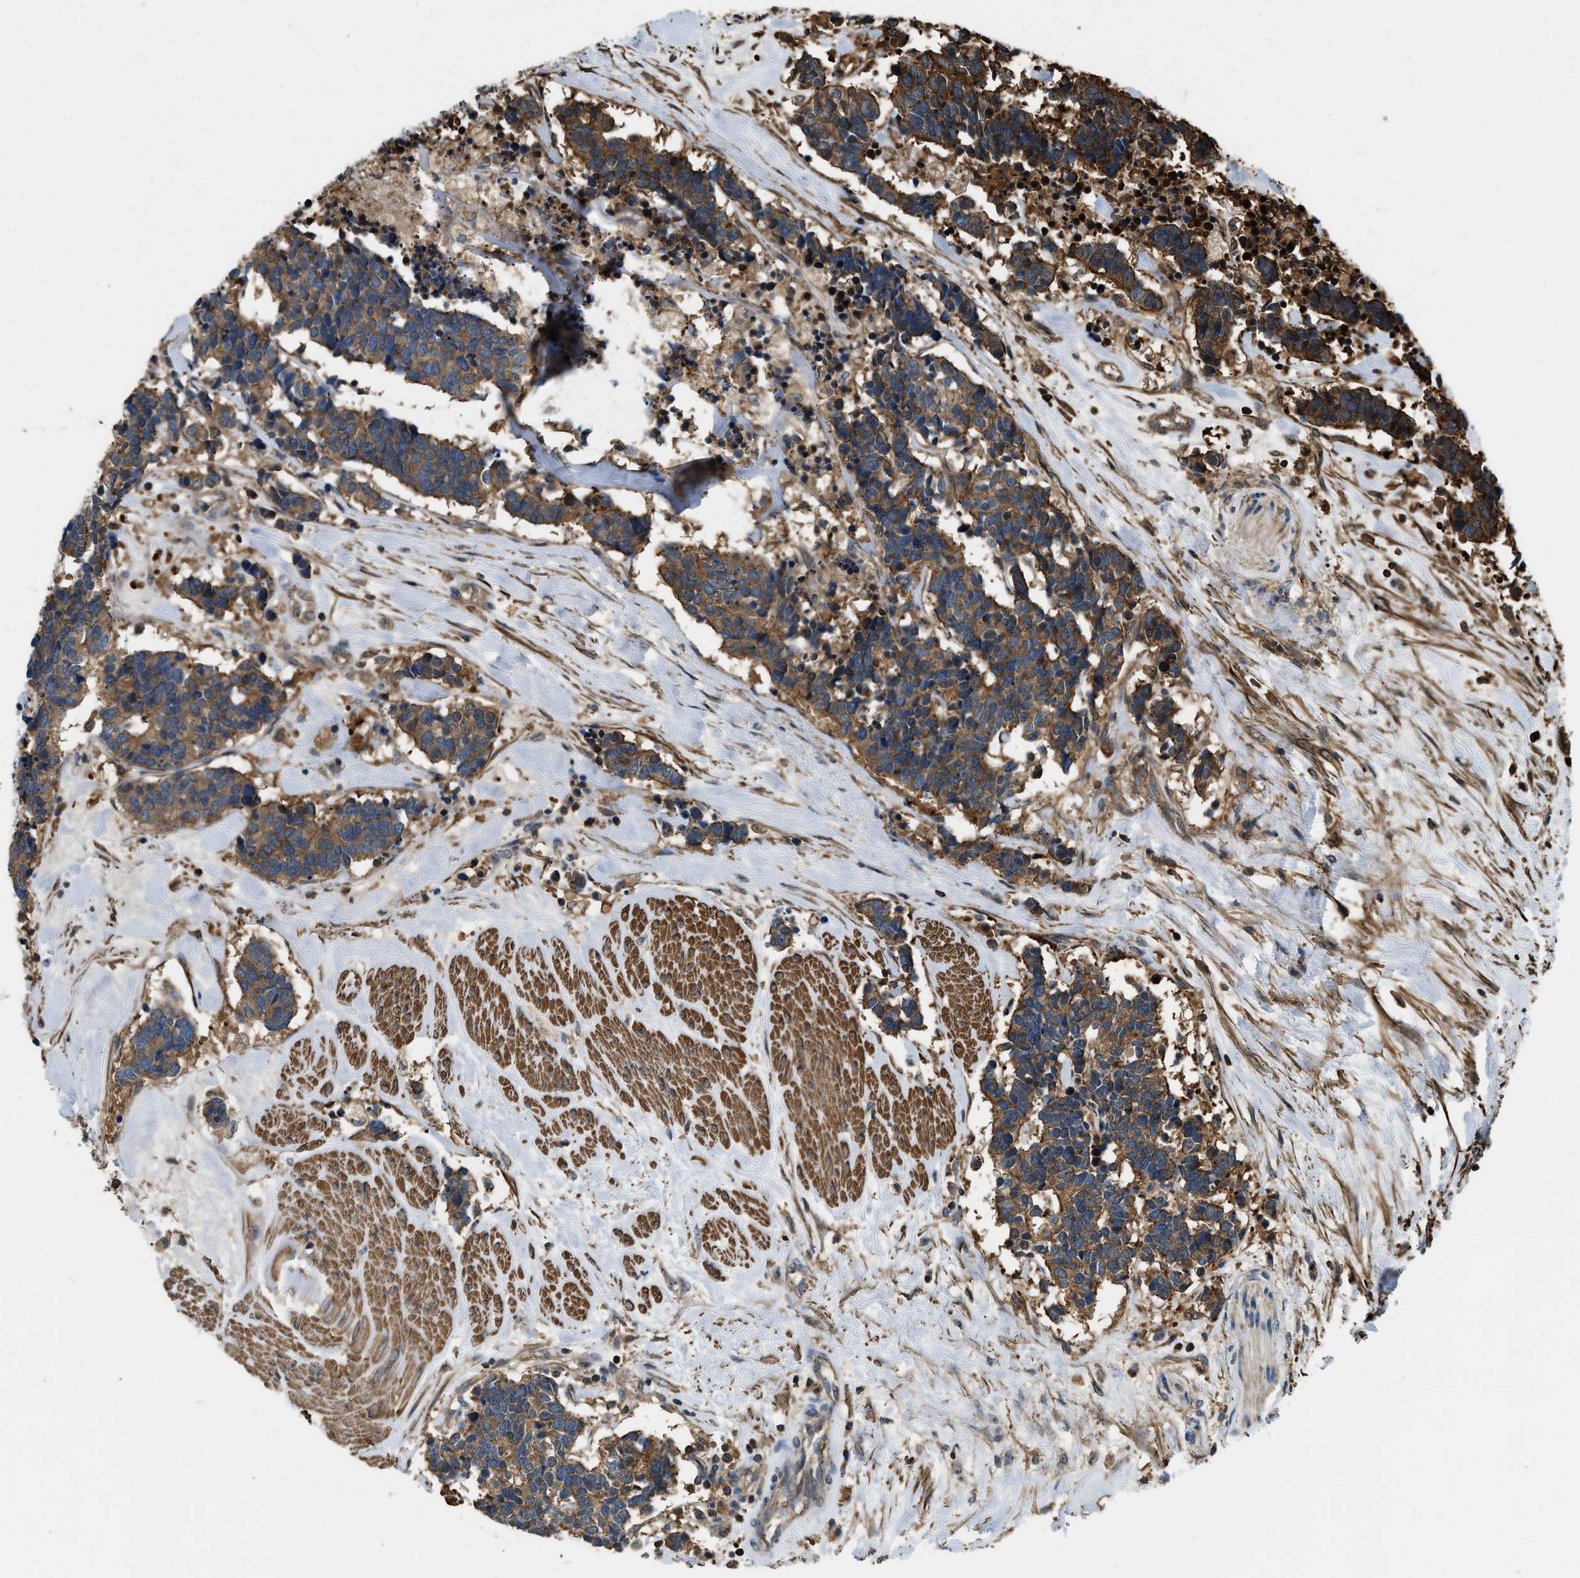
{"staining": {"intensity": "moderate", "quantity": ">75%", "location": "cytoplasmic/membranous"}, "tissue": "carcinoid", "cell_type": "Tumor cells", "image_type": "cancer", "snomed": [{"axis": "morphology", "description": "Carcinoma, NOS"}, {"axis": "morphology", "description": "Carcinoid, malignant, NOS"}, {"axis": "topography", "description": "Urinary bladder"}], "caption": "Immunohistochemistry micrograph of human carcinoid stained for a protein (brown), which reveals medium levels of moderate cytoplasmic/membranous expression in about >75% of tumor cells.", "gene": "YARS1", "patient": {"sex": "male", "age": 57}}